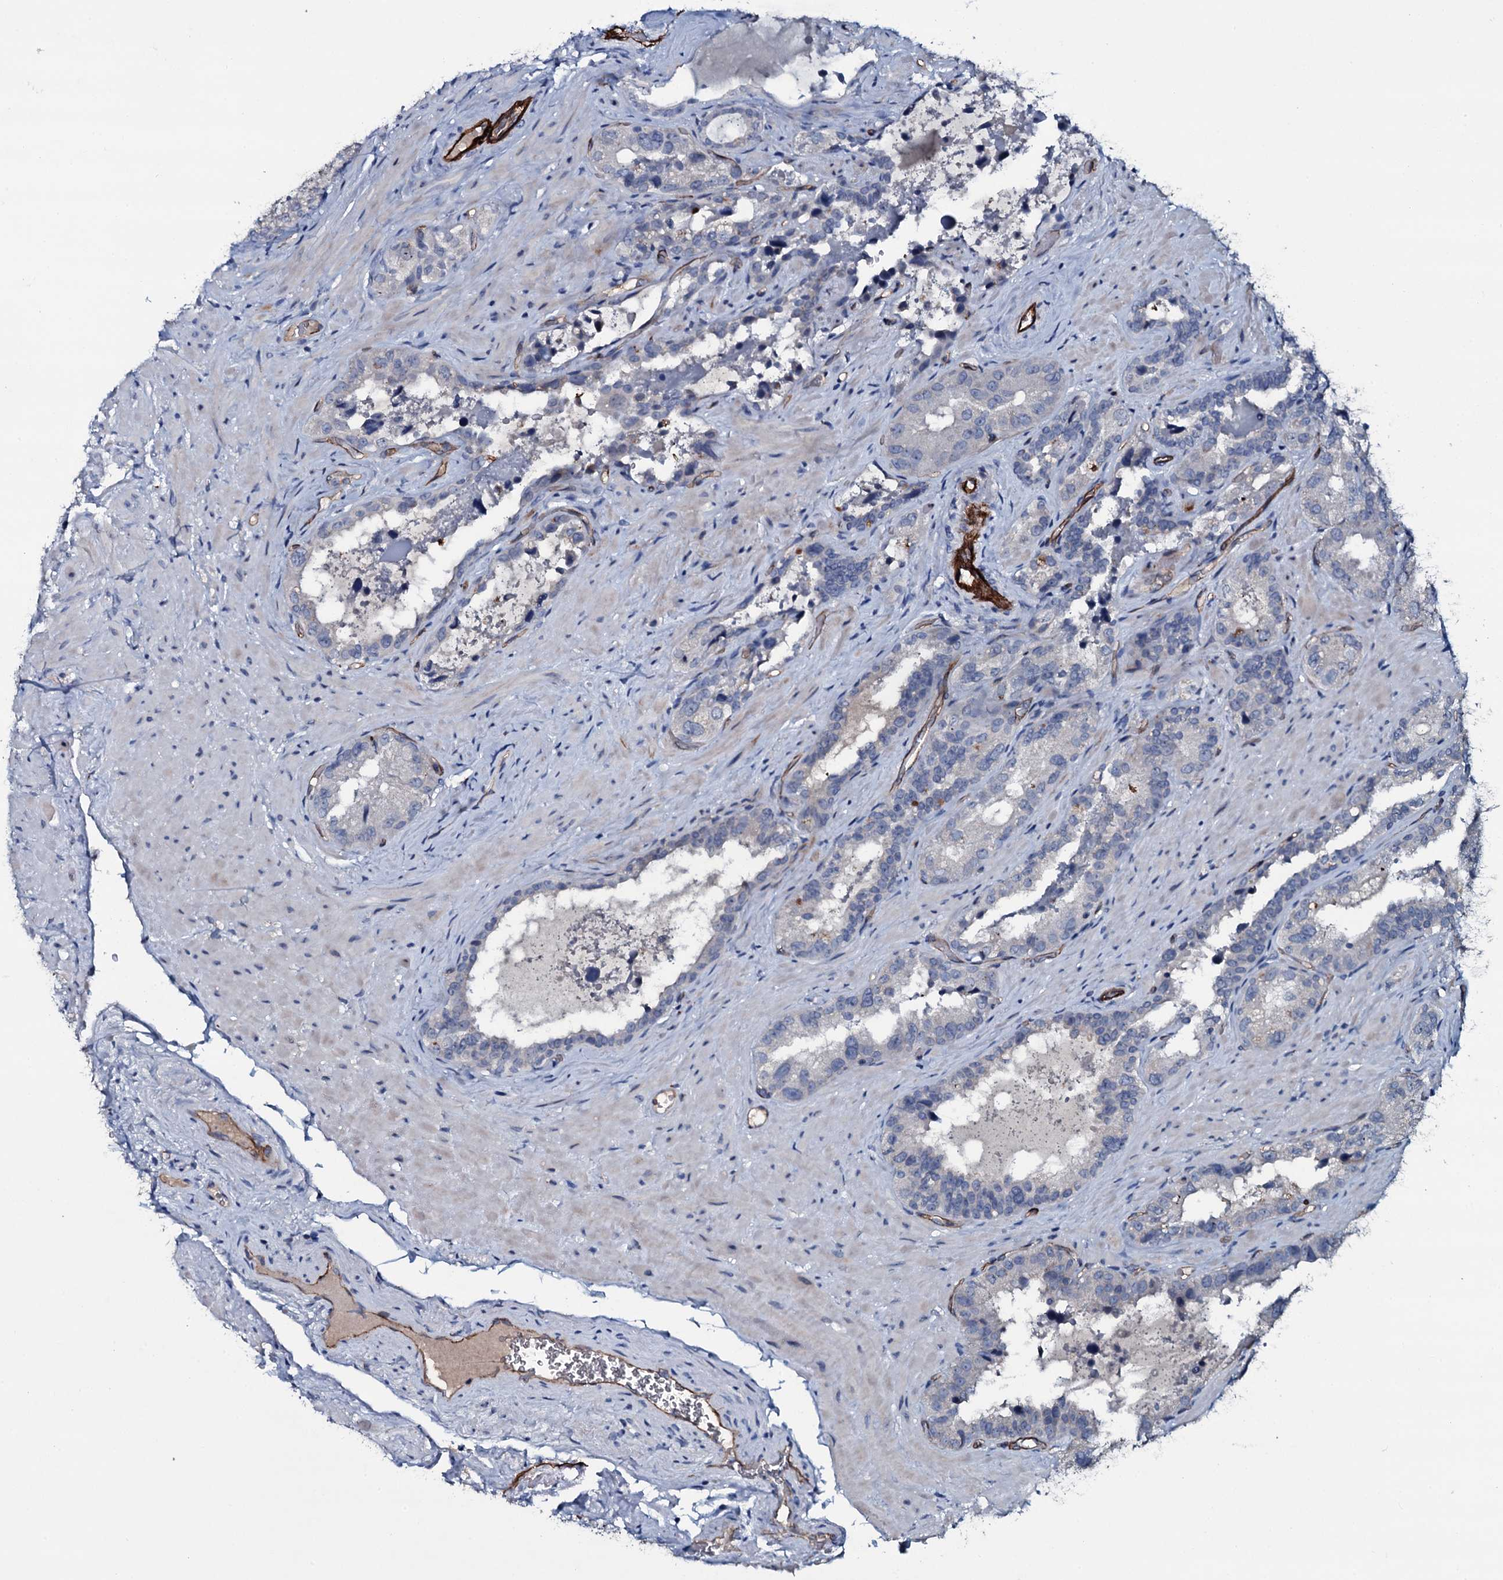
{"staining": {"intensity": "negative", "quantity": "none", "location": "none"}, "tissue": "seminal vesicle", "cell_type": "Glandular cells", "image_type": "normal", "snomed": [{"axis": "morphology", "description": "Normal tissue, NOS"}, {"axis": "topography", "description": "Seminal veicle"}, {"axis": "topography", "description": "Peripheral nerve tissue"}], "caption": "High power microscopy image of an immunohistochemistry photomicrograph of normal seminal vesicle, revealing no significant staining in glandular cells.", "gene": "CLEC14A", "patient": {"sex": "male", "age": 67}}